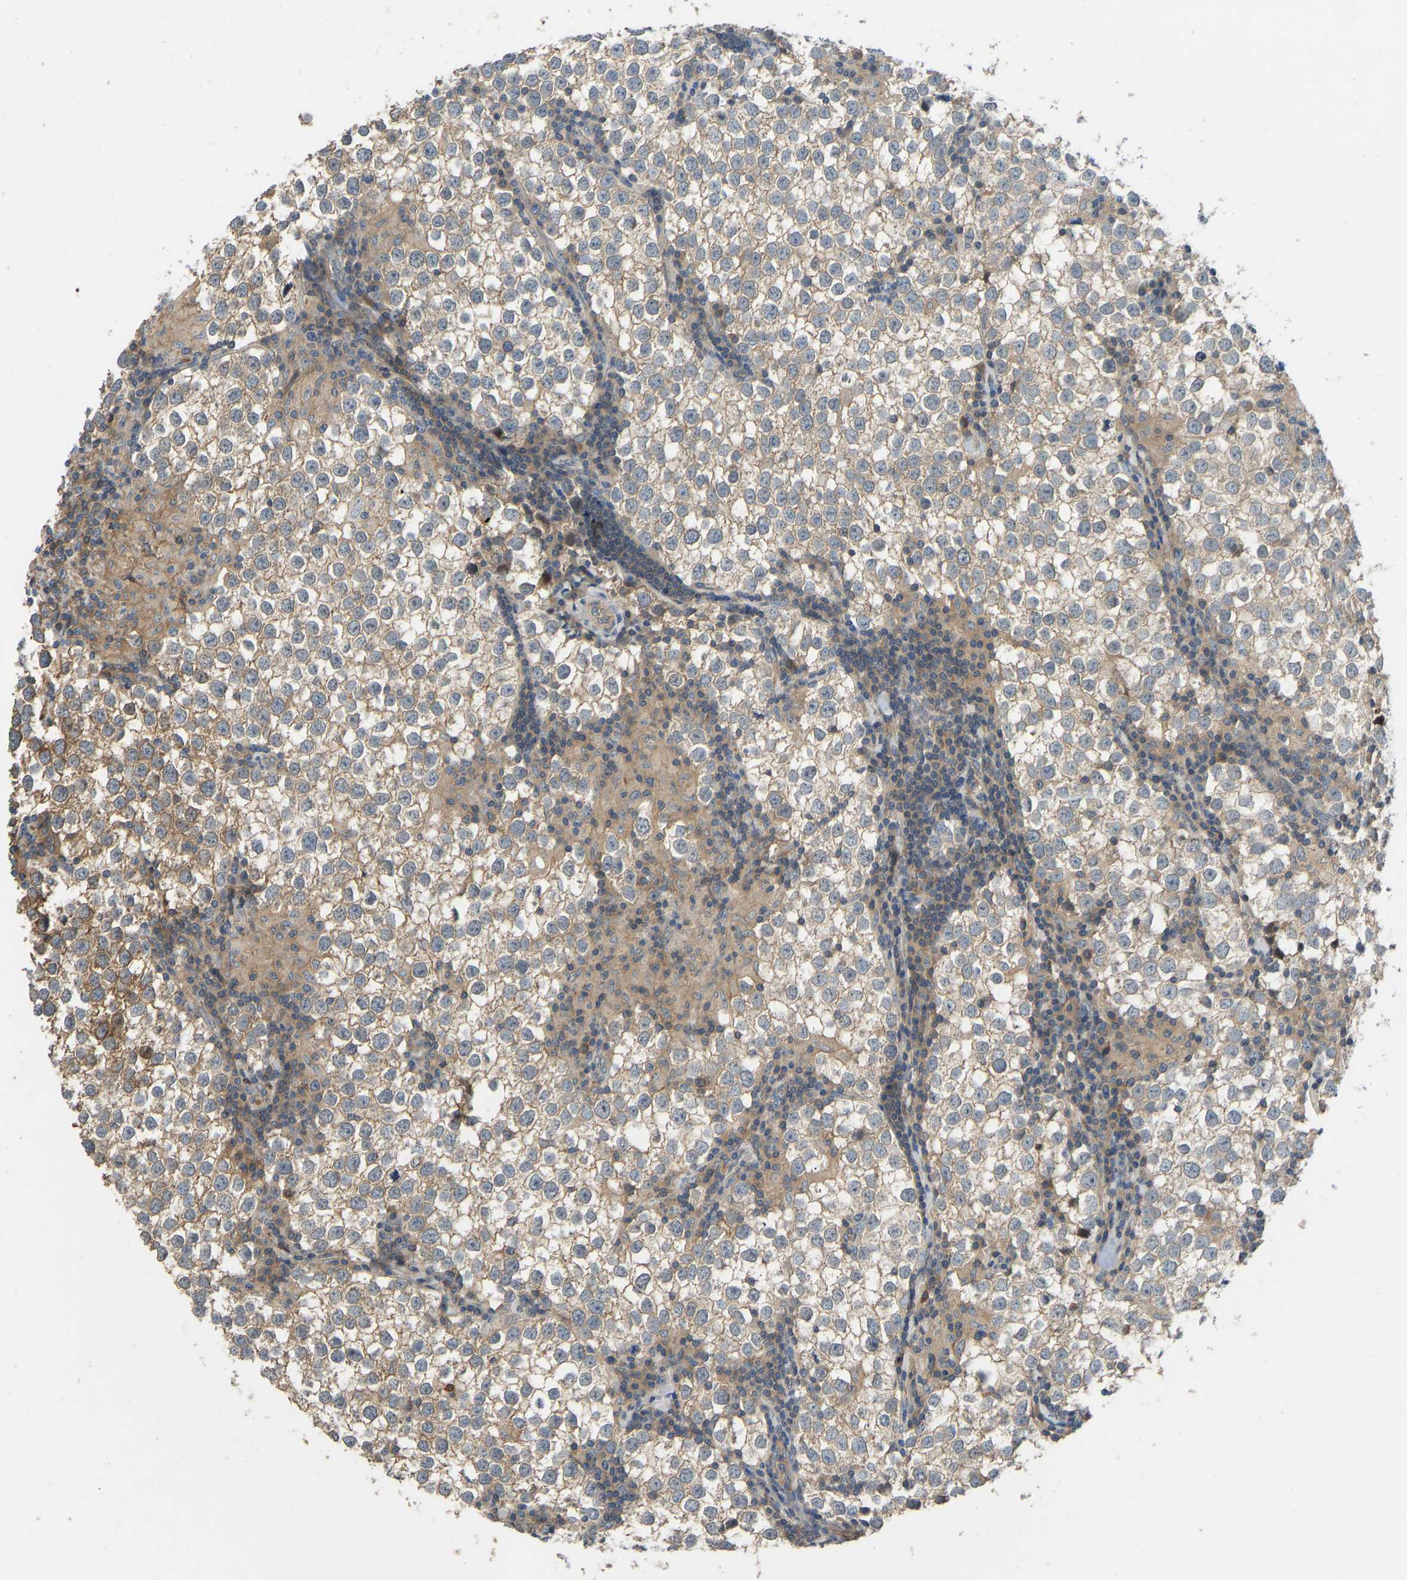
{"staining": {"intensity": "weak", "quantity": "<25%", "location": "cytoplasmic/membranous"}, "tissue": "testis cancer", "cell_type": "Tumor cells", "image_type": "cancer", "snomed": [{"axis": "morphology", "description": "Seminoma, NOS"}, {"axis": "morphology", "description": "Carcinoma, Embryonal, NOS"}, {"axis": "topography", "description": "Testis"}], "caption": "The micrograph reveals no staining of tumor cells in testis cancer (seminoma).", "gene": "VCPKMT", "patient": {"sex": "male", "age": 36}}